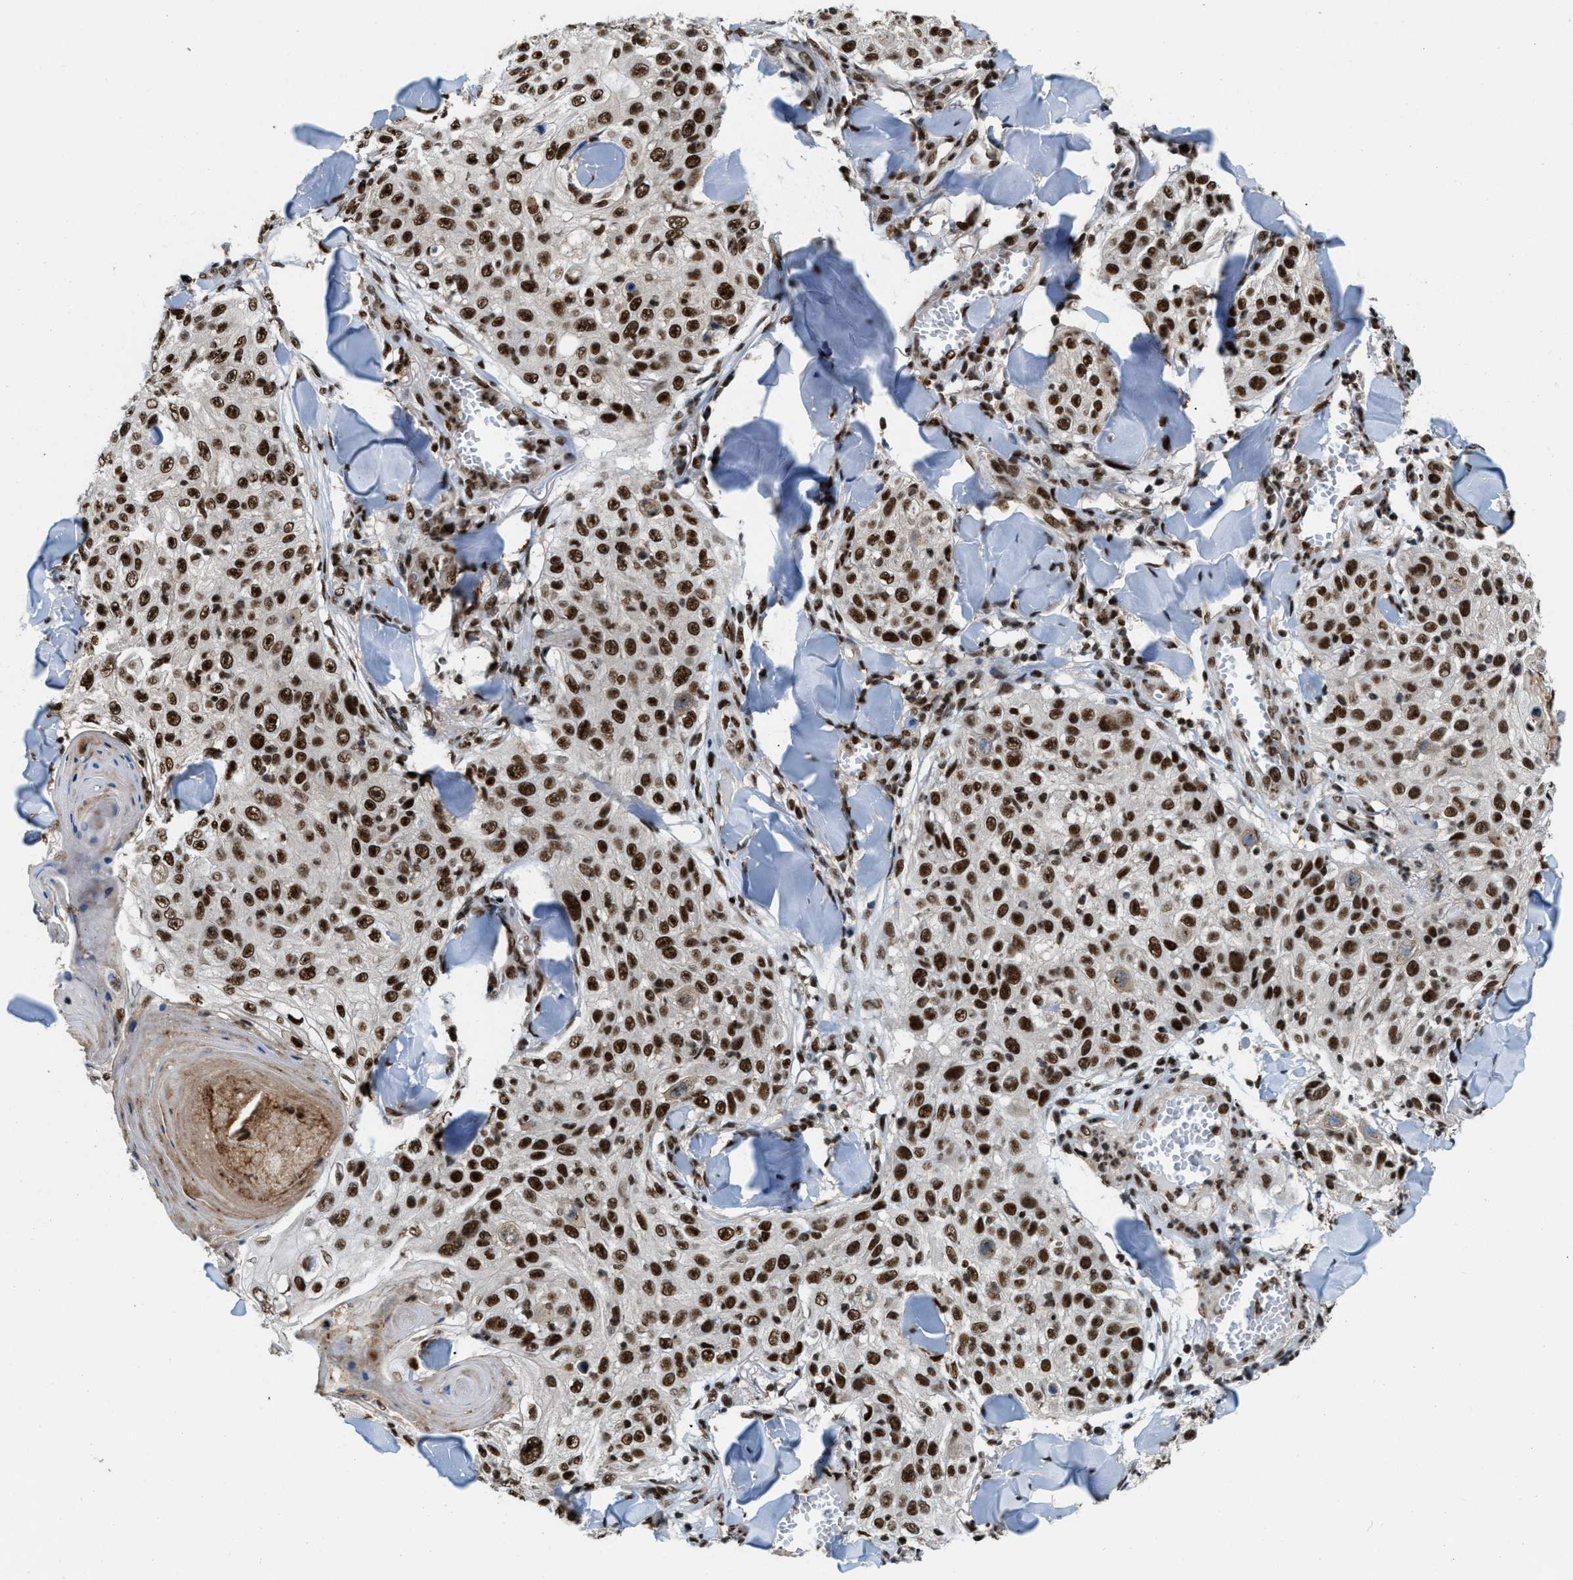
{"staining": {"intensity": "strong", "quantity": ">75%", "location": "nuclear"}, "tissue": "skin cancer", "cell_type": "Tumor cells", "image_type": "cancer", "snomed": [{"axis": "morphology", "description": "Squamous cell carcinoma, NOS"}, {"axis": "topography", "description": "Skin"}], "caption": "Protein expression by immunohistochemistry (IHC) shows strong nuclear expression in about >75% of tumor cells in squamous cell carcinoma (skin).", "gene": "NUMA1", "patient": {"sex": "male", "age": 86}}